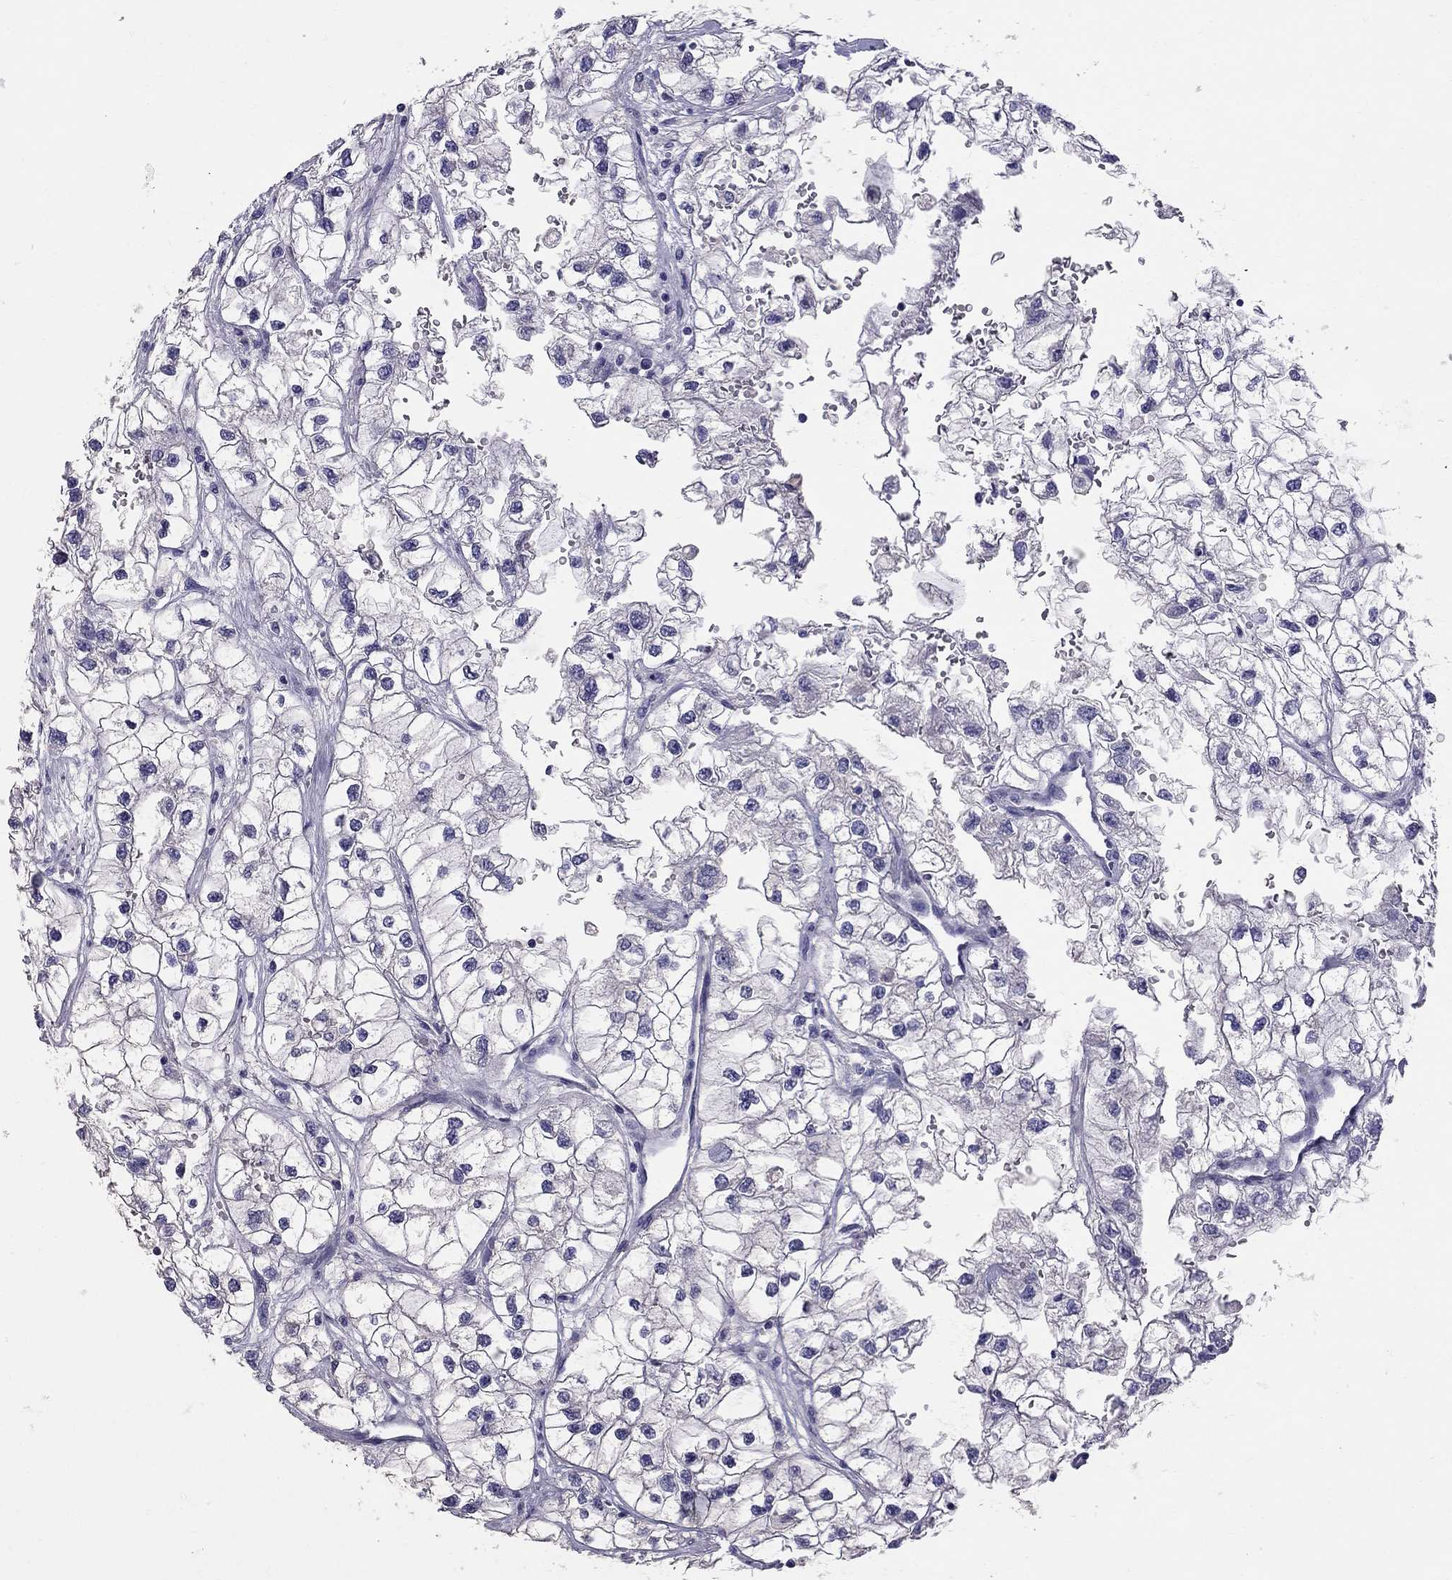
{"staining": {"intensity": "negative", "quantity": "none", "location": "none"}, "tissue": "renal cancer", "cell_type": "Tumor cells", "image_type": "cancer", "snomed": [{"axis": "morphology", "description": "Adenocarcinoma, NOS"}, {"axis": "topography", "description": "Kidney"}], "caption": "Protein analysis of renal adenocarcinoma displays no significant staining in tumor cells.", "gene": "CFAP91", "patient": {"sex": "male", "age": 59}}